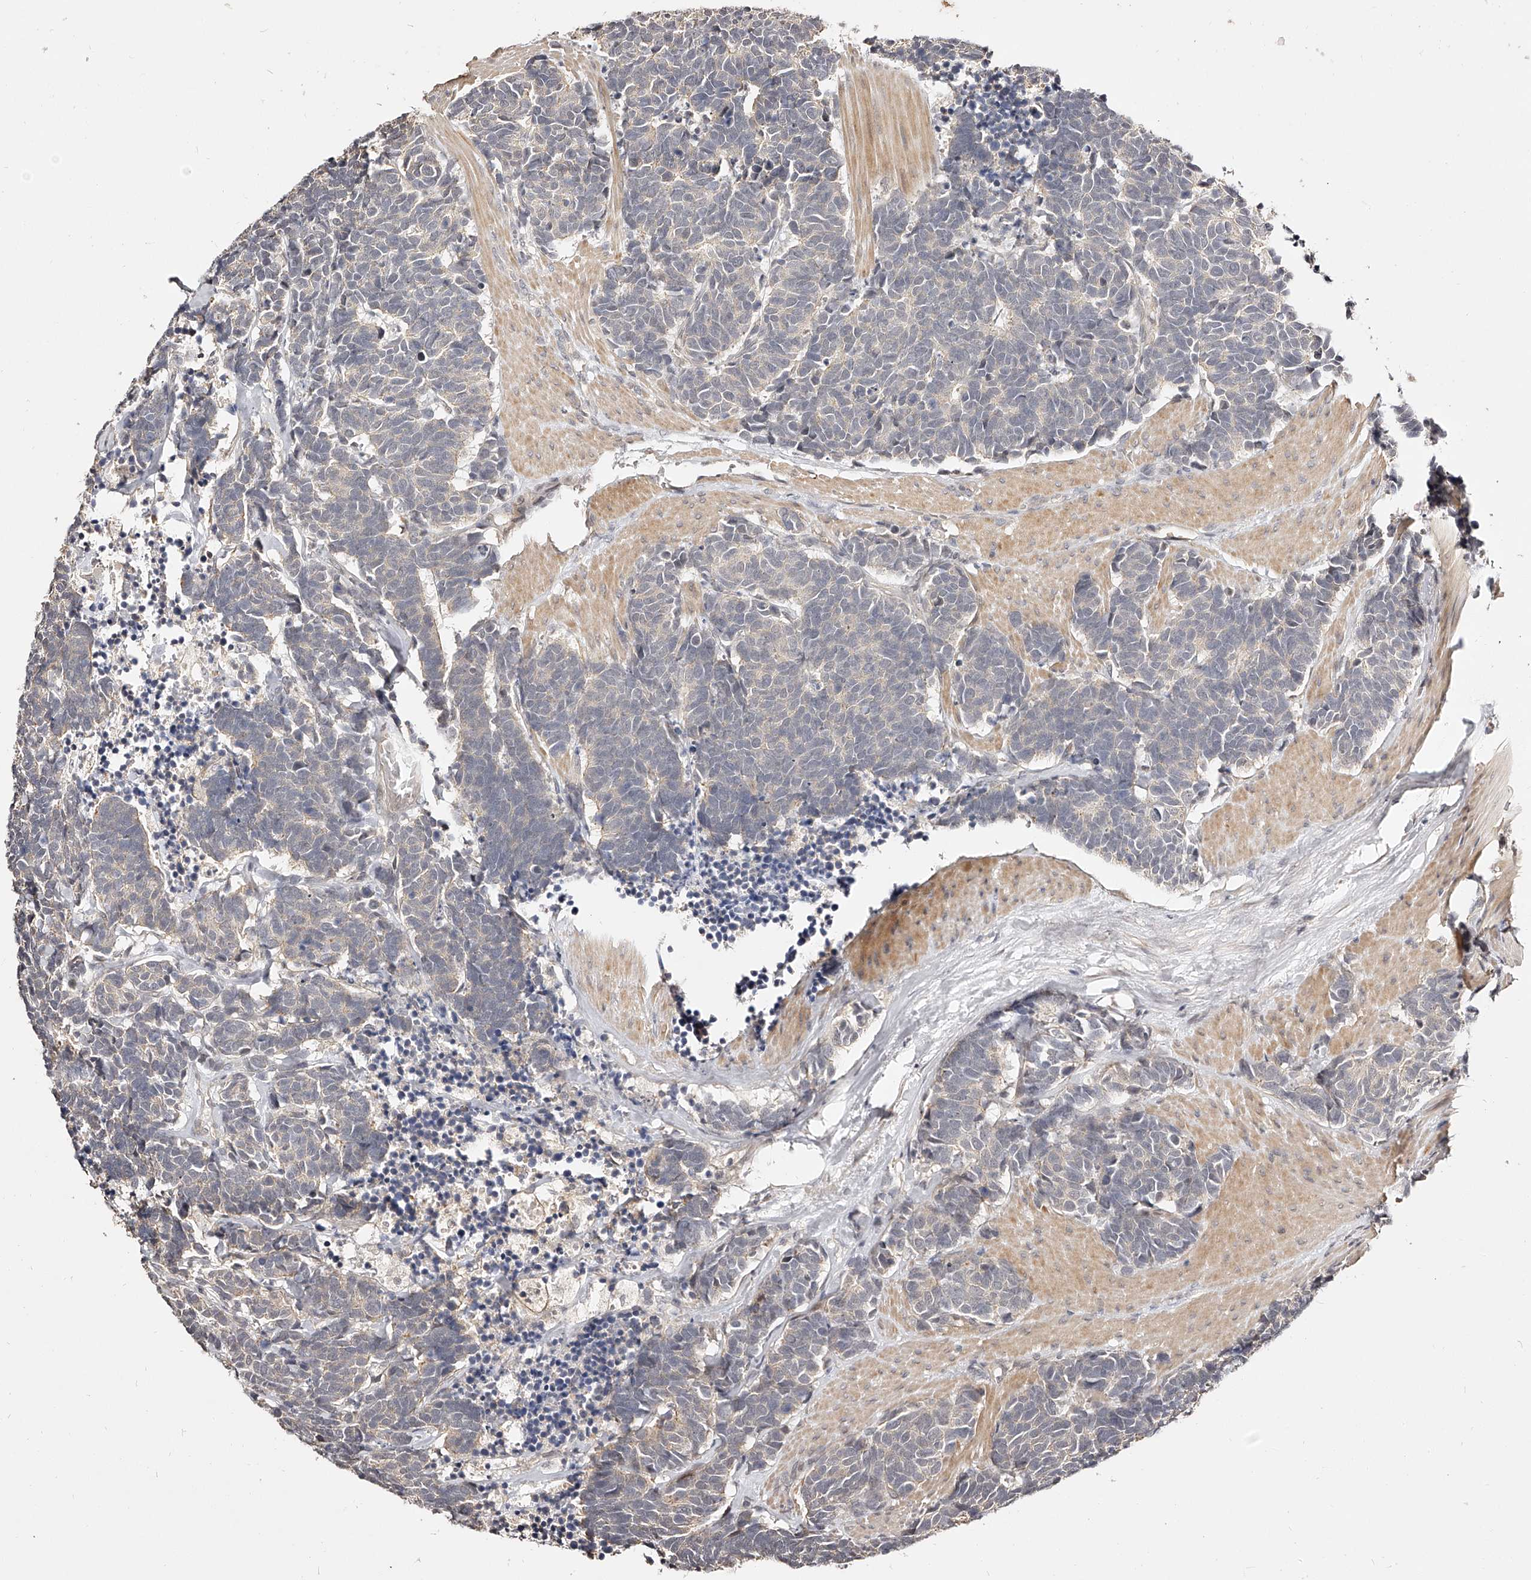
{"staining": {"intensity": "negative", "quantity": "none", "location": "none"}, "tissue": "carcinoid", "cell_type": "Tumor cells", "image_type": "cancer", "snomed": [{"axis": "morphology", "description": "Carcinoma, NOS"}, {"axis": "morphology", "description": "Carcinoid, malignant, NOS"}, {"axis": "topography", "description": "Urinary bladder"}], "caption": "Tumor cells are negative for protein expression in human carcinoid.", "gene": "ZNF789", "patient": {"sex": "male", "age": 57}}